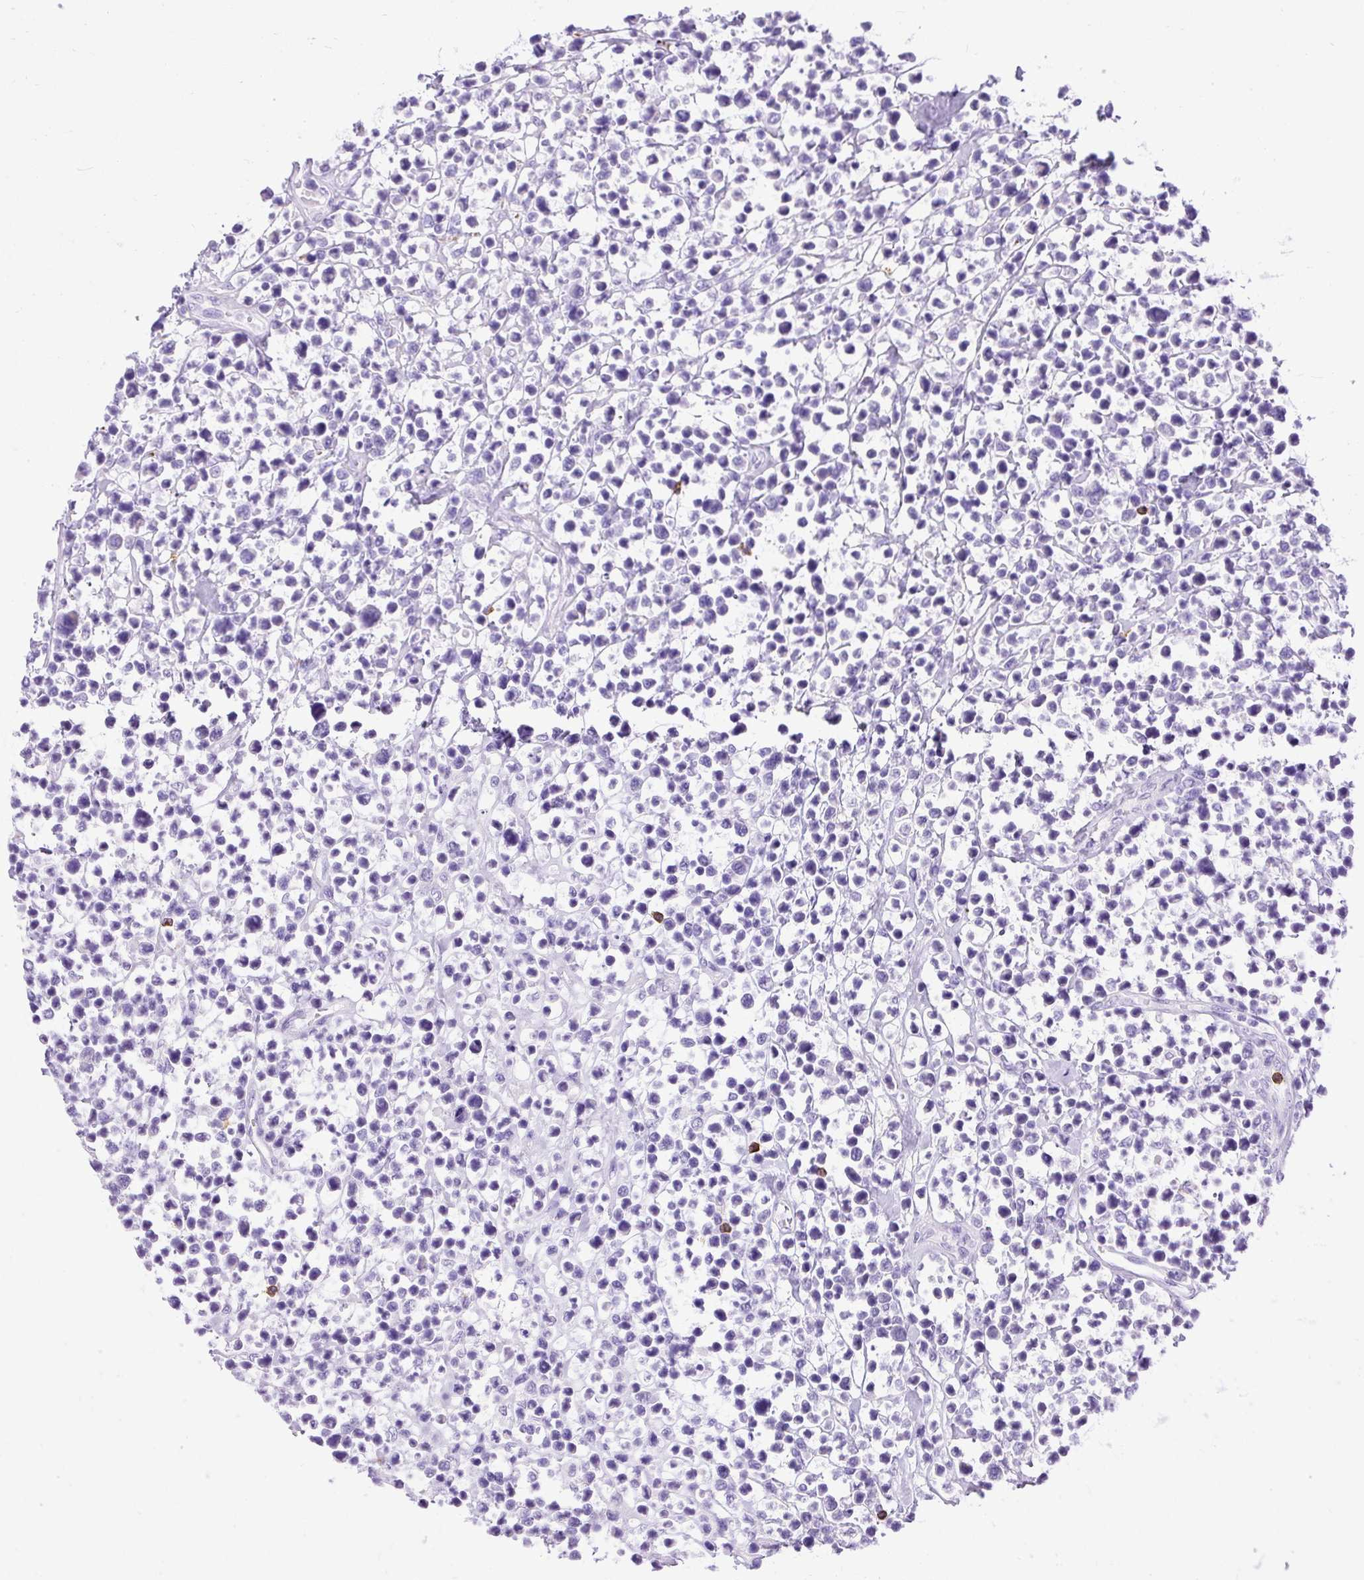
{"staining": {"intensity": "negative", "quantity": "none", "location": "none"}, "tissue": "lymphoma", "cell_type": "Tumor cells", "image_type": "cancer", "snomed": [{"axis": "morphology", "description": "Malignant lymphoma, non-Hodgkin's type, Low grade"}, {"axis": "topography", "description": "Lymph node"}], "caption": "Immunohistochemistry (IHC) photomicrograph of lymphoma stained for a protein (brown), which reveals no positivity in tumor cells. (Brightfield microscopy of DAB (3,3'-diaminobenzidine) IHC at high magnification).", "gene": "ZNF256", "patient": {"sex": "male", "age": 60}}